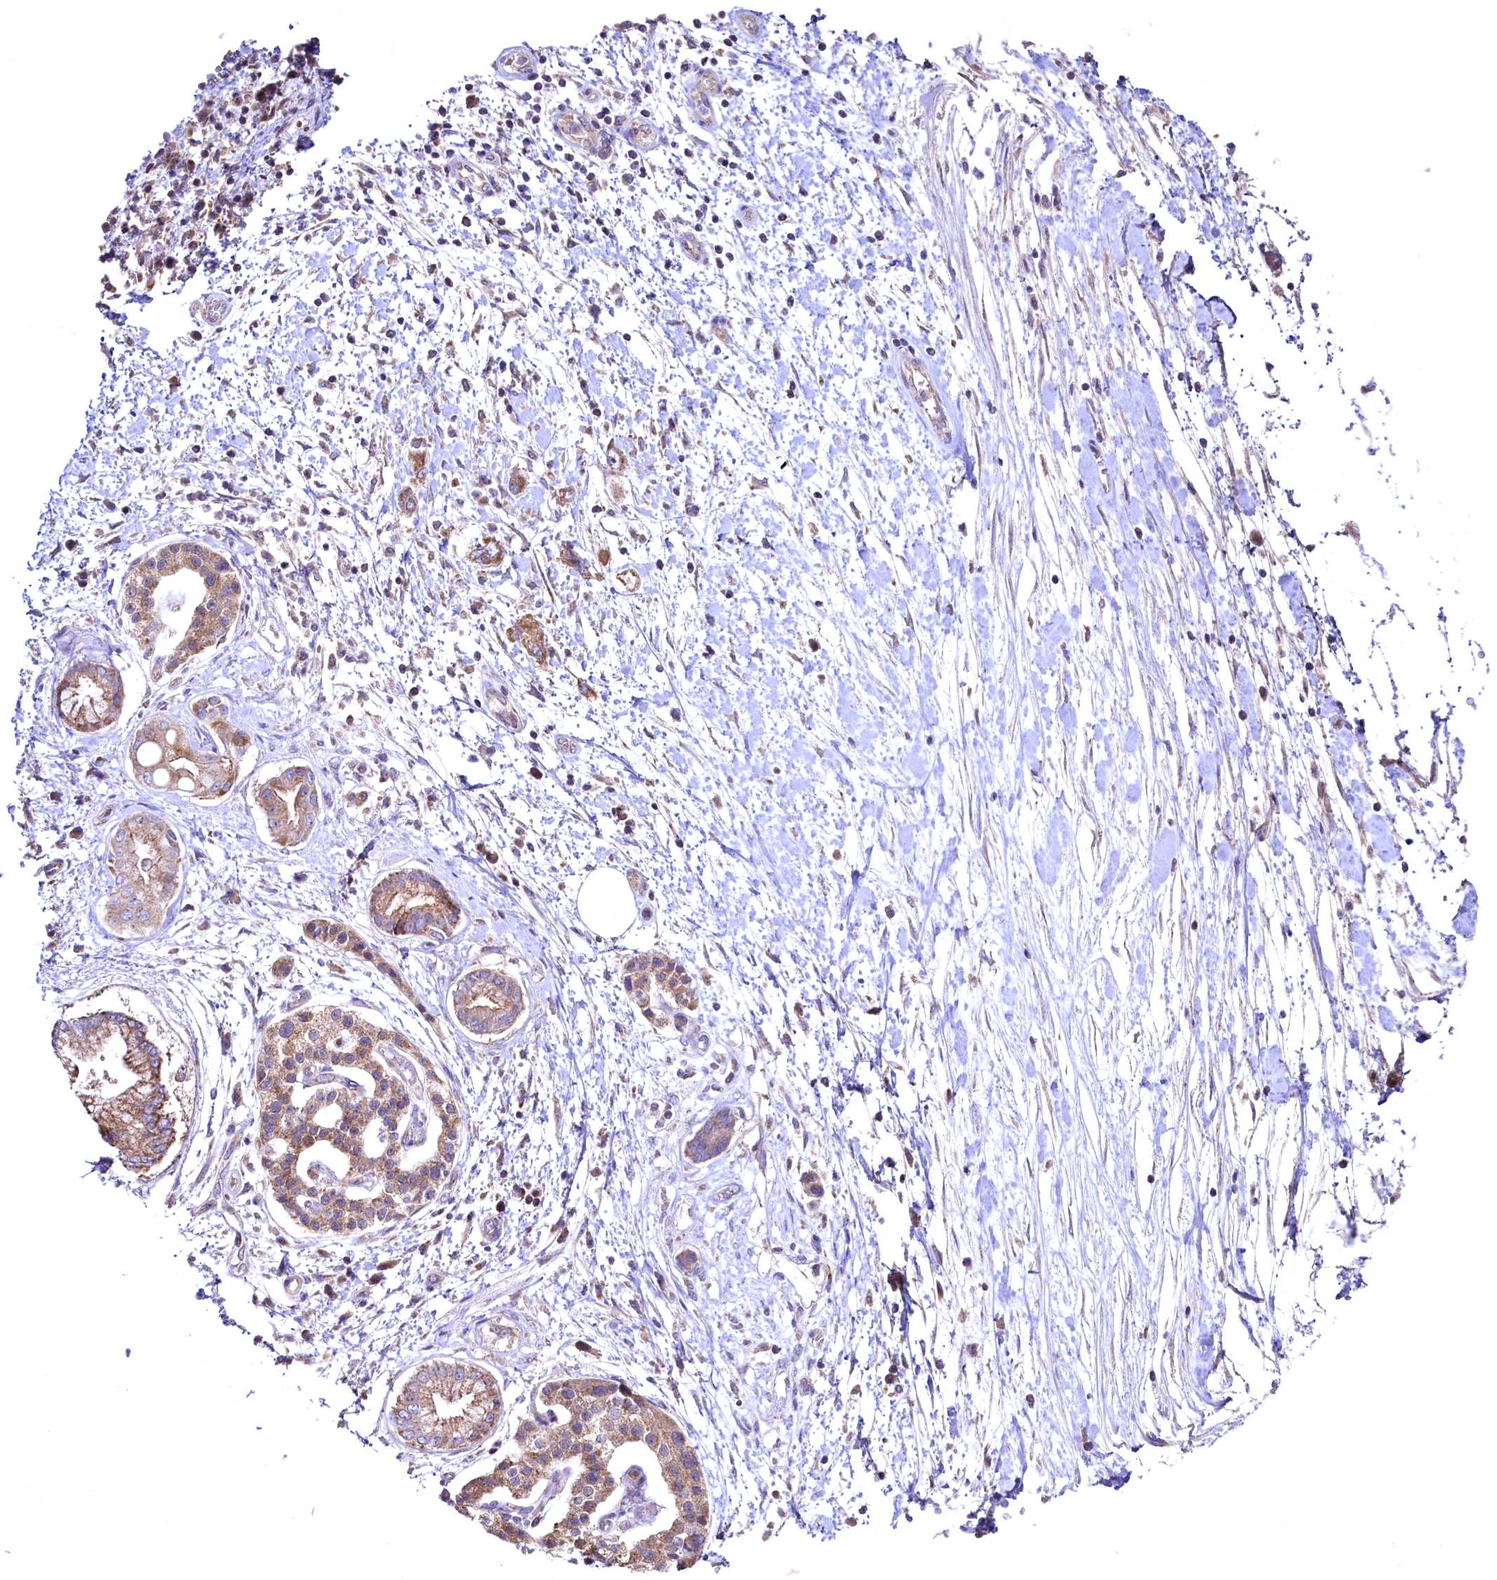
{"staining": {"intensity": "moderate", "quantity": ">75%", "location": "cytoplasmic/membranous"}, "tissue": "pancreatic cancer", "cell_type": "Tumor cells", "image_type": "cancer", "snomed": [{"axis": "morphology", "description": "Adenocarcinoma, NOS"}, {"axis": "topography", "description": "Pancreas"}], "caption": "Protein staining reveals moderate cytoplasmic/membranous staining in approximately >75% of tumor cells in pancreatic cancer (adenocarcinoma). The staining was performed using DAB (3,3'-diaminobenzidine) to visualize the protein expression in brown, while the nuclei were stained in blue with hematoxylin (Magnification: 20x).", "gene": "MRPL57", "patient": {"sex": "female", "age": 73}}